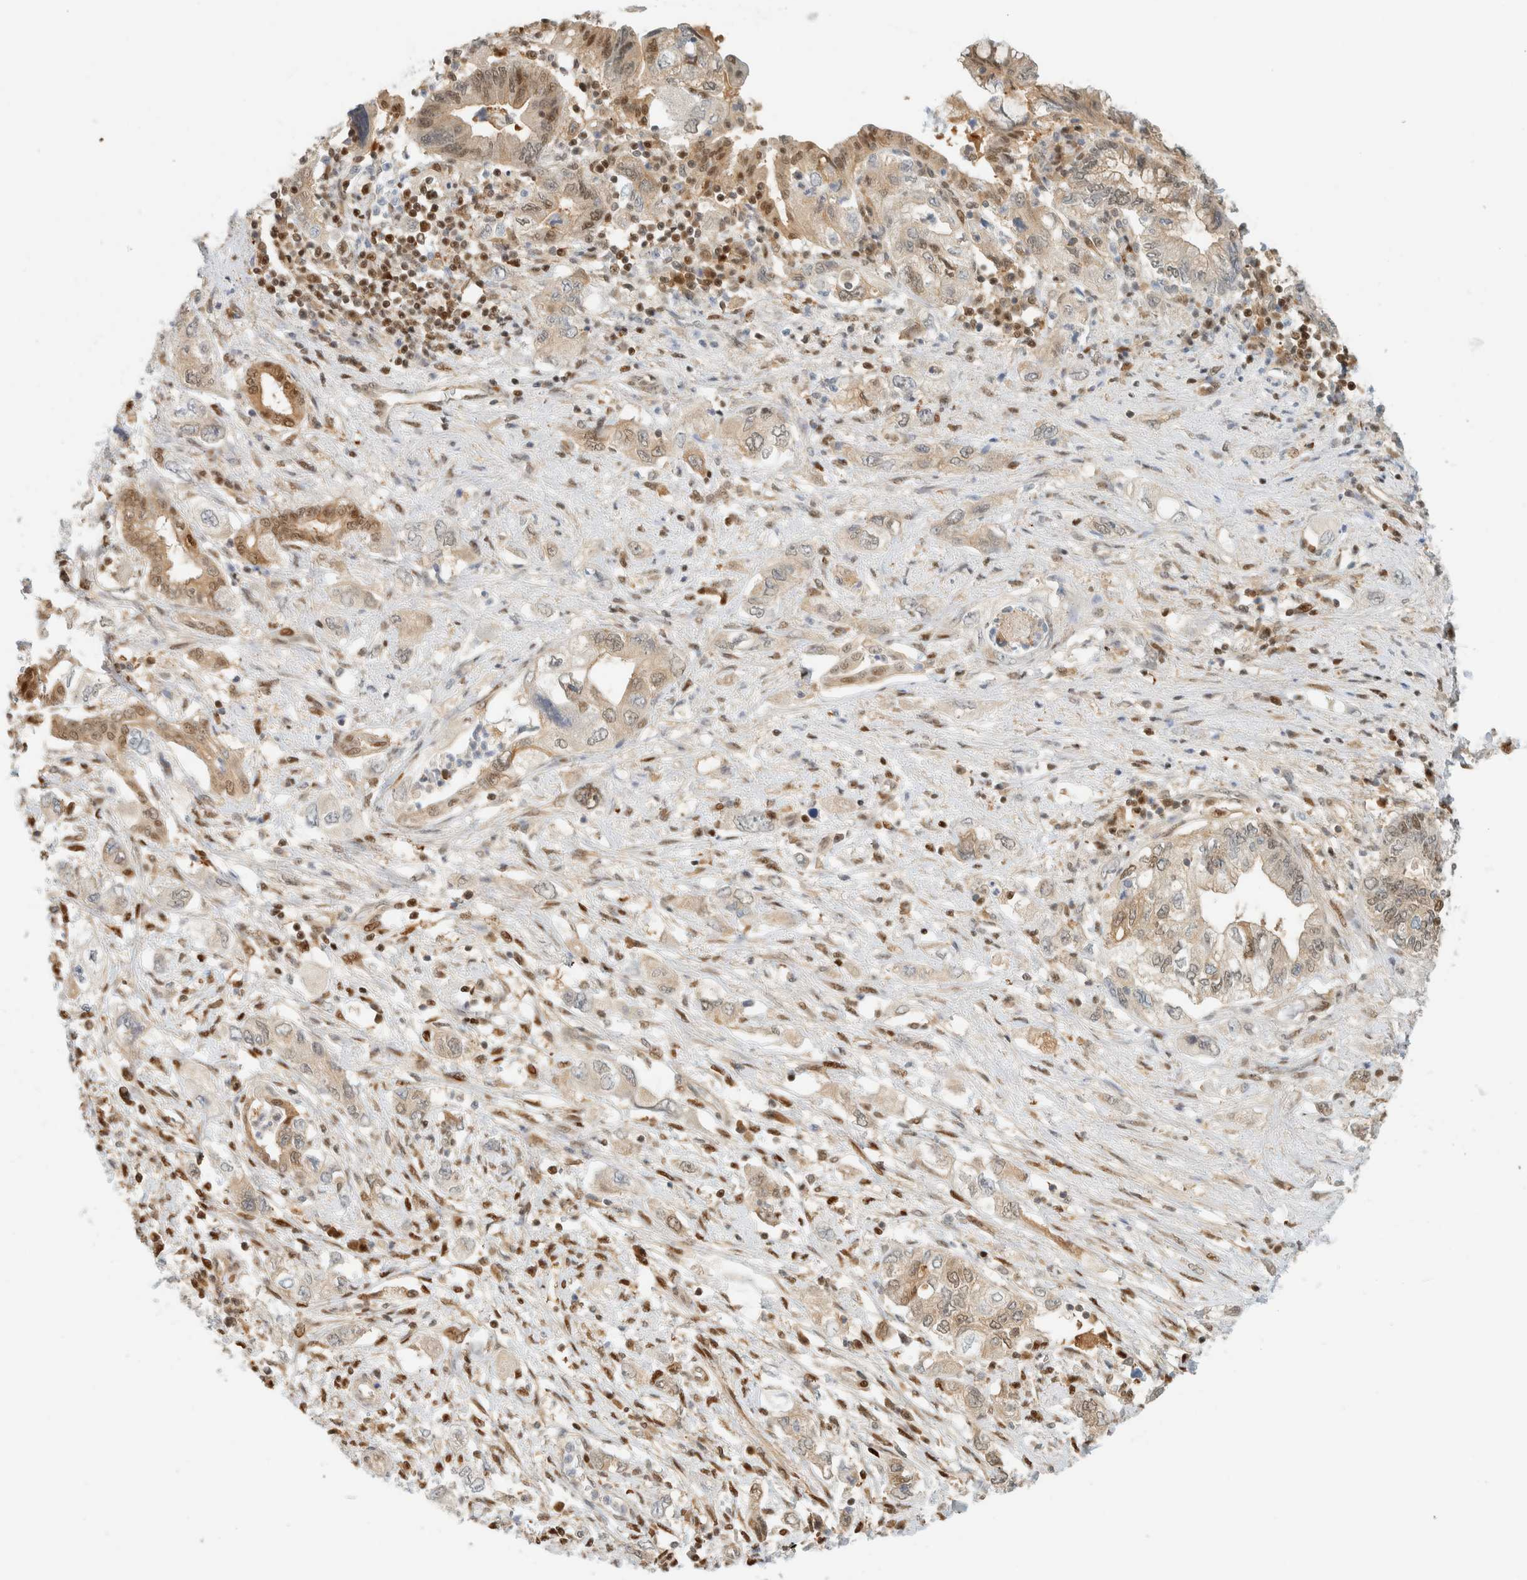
{"staining": {"intensity": "weak", "quantity": ">75%", "location": "cytoplasmic/membranous,nuclear"}, "tissue": "pancreatic cancer", "cell_type": "Tumor cells", "image_type": "cancer", "snomed": [{"axis": "morphology", "description": "Adenocarcinoma, NOS"}, {"axis": "topography", "description": "Pancreas"}], "caption": "Immunohistochemistry of pancreatic adenocarcinoma shows low levels of weak cytoplasmic/membranous and nuclear positivity in approximately >75% of tumor cells. Nuclei are stained in blue.", "gene": "ZBTB37", "patient": {"sex": "female", "age": 73}}